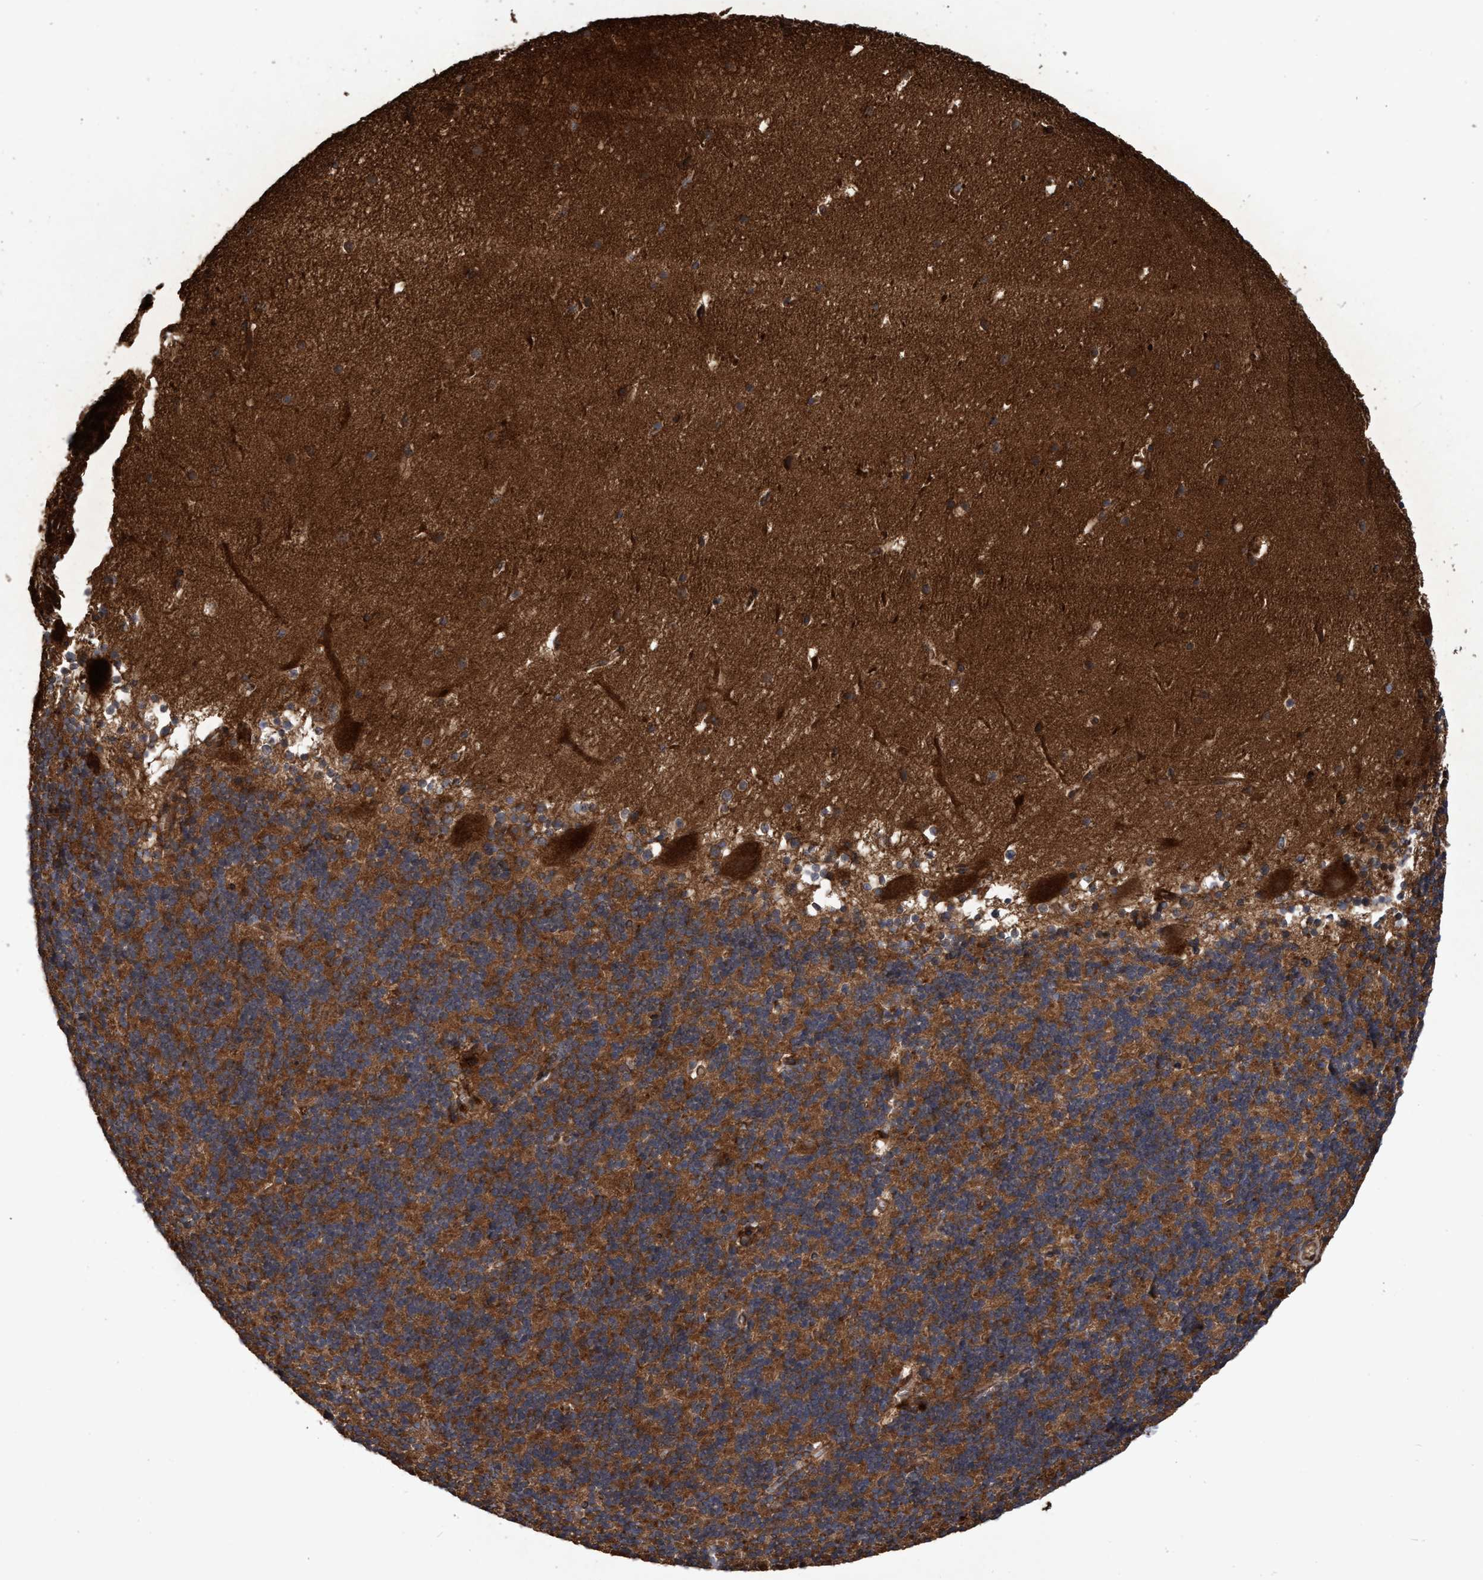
{"staining": {"intensity": "strong", "quantity": ">75%", "location": "cytoplasmic/membranous"}, "tissue": "cerebellum", "cell_type": "Cells in granular layer", "image_type": "normal", "snomed": [{"axis": "morphology", "description": "Normal tissue, NOS"}, {"axis": "topography", "description": "Cerebellum"}], "caption": "Unremarkable cerebellum was stained to show a protein in brown. There is high levels of strong cytoplasmic/membranous positivity in about >75% of cells in granular layer.", "gene": "CHMP6", "patient": {"sex": "male", "age": 45}}